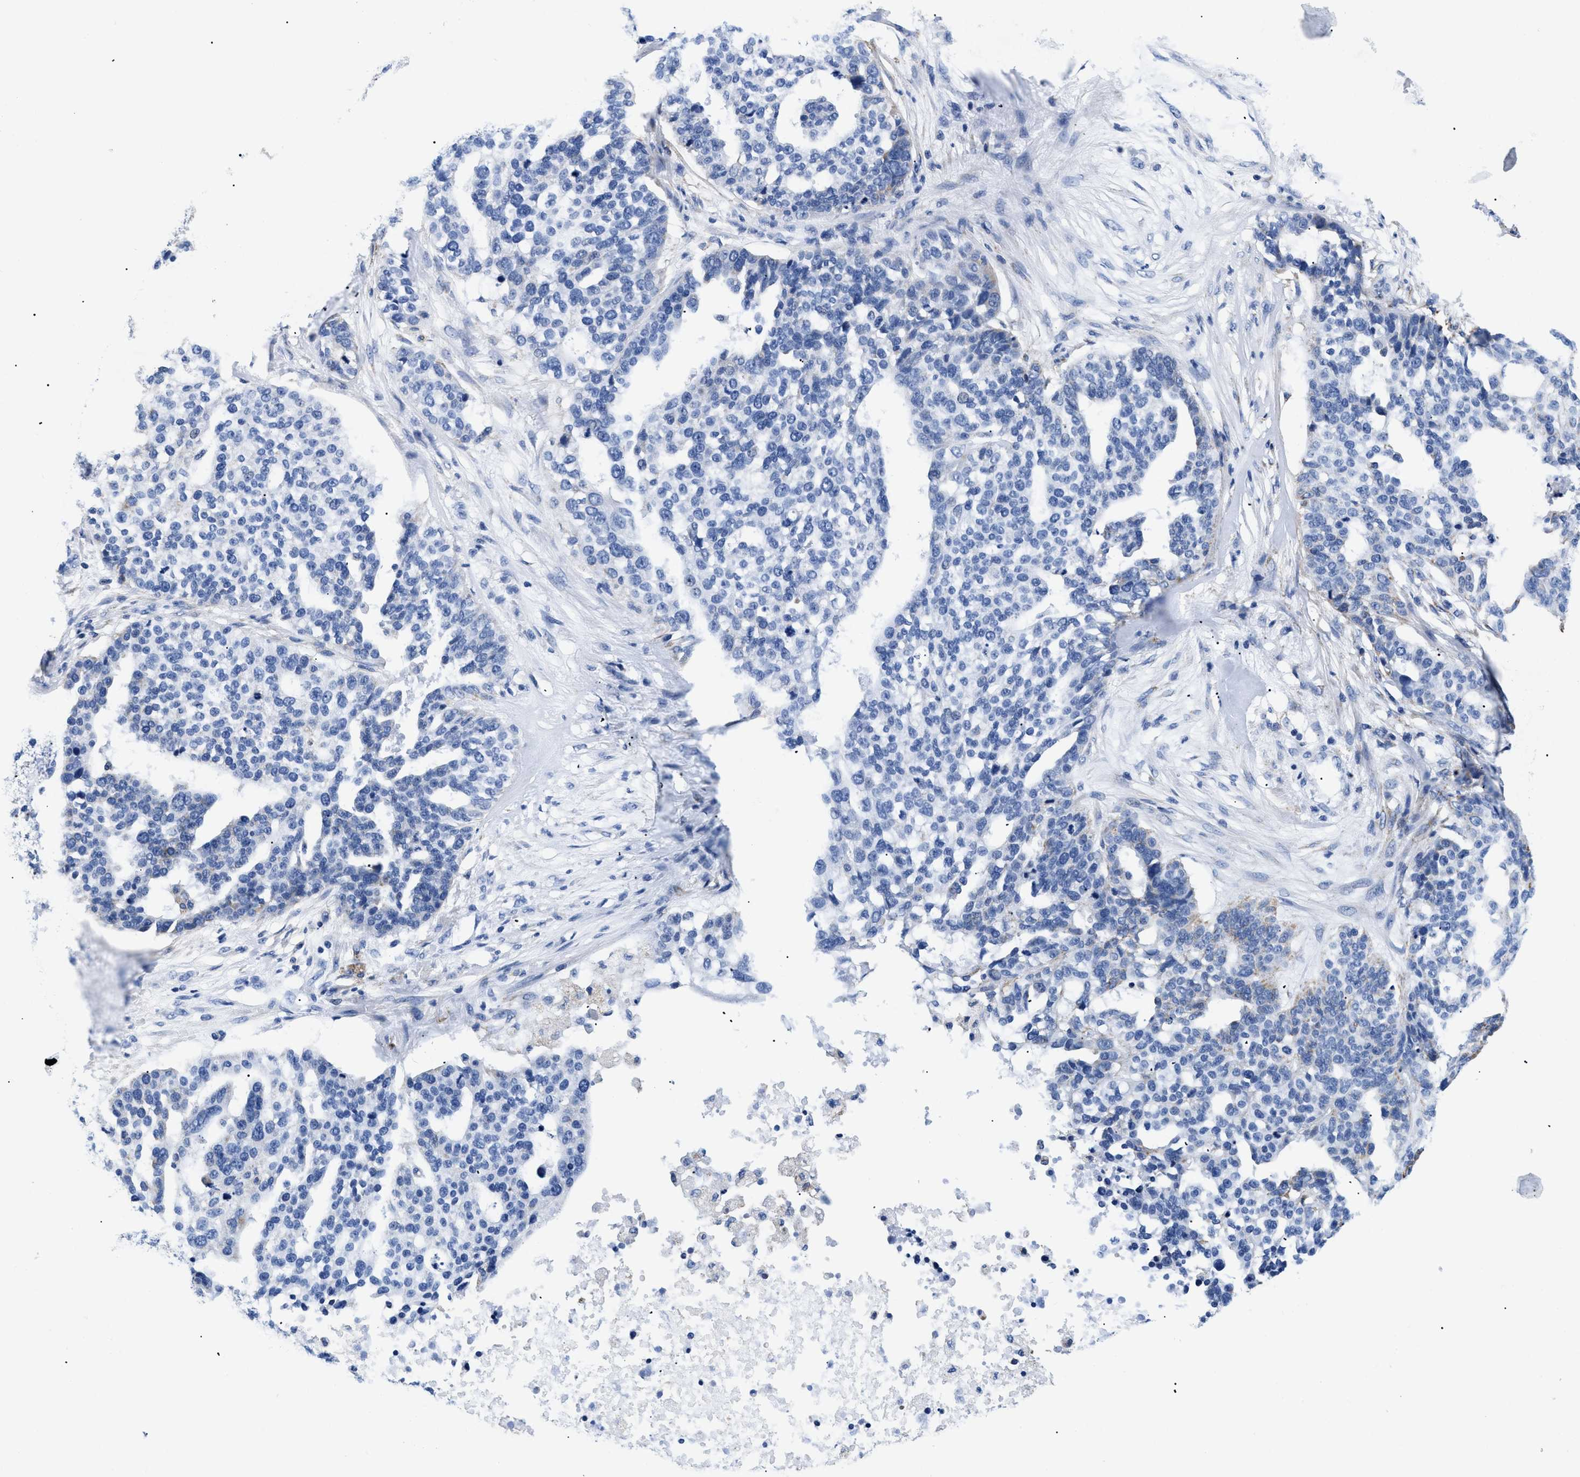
{"staining": {"intensity": "negative", "quantity": "none", "location": "none"}, "tissue": "ovarian cancer", "cell_type": "Tumor cells", "image_type": "cancer", "snomed": [{"axis": "morphology", "description": "Cystadenocarcinoma, serous, NOS"}, {"axis": "topography", "description": "Ovary"}], "caption": "A histopathology image of human serous cystadenocarcinoma (ovarian) is negative for staining in tumor cells. Brightfield microscopy of immunohistochemistry stained with DAB (3,3'-diaminobenzidine) (brown) and hematoxylin (blue), captured at high magnification.", "gene": "GPR149", "patient": {"sex": "female", "age": 59}}